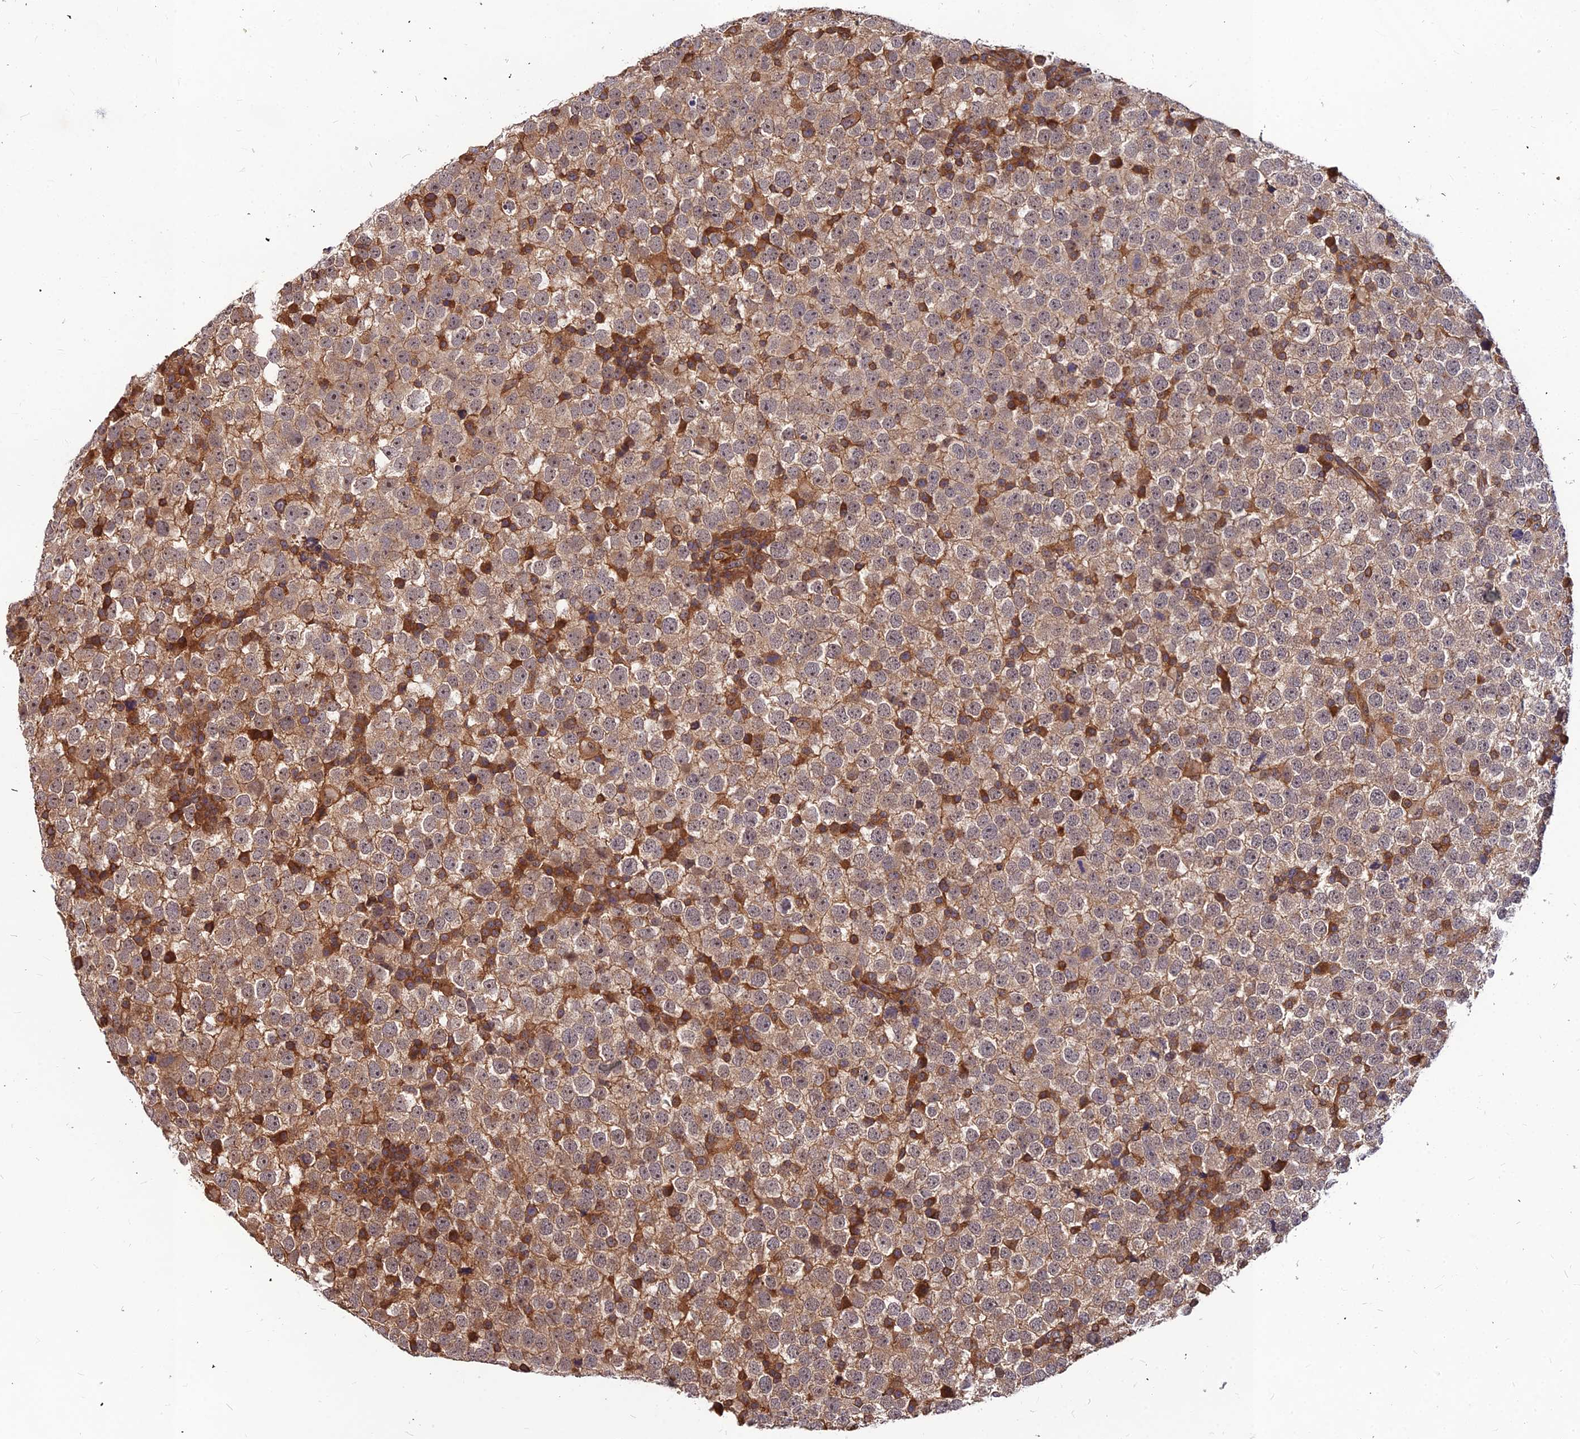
{"staining": {"intensity": "weak", "quantity": ">75%", "location": "cytoplasmic/membranous"}, "tissue": "testis cancer", "cell_type": "Tumor cells", "image_type": "cancer", "snomed": [{"axis": "morphology", "description": "Seminoma, NOS"}, {"axis": "topography", "description": "Testis"}], "caption": "Immunohistochemistry of human testis cancer (seminoma) shows low levels of weak cytoplasmic/membranous staining in about >75% of tumor cells. Nuclei are stained in blue.", "gene": "ZNF467", "patient": {"sex": "male", "age": 65}}